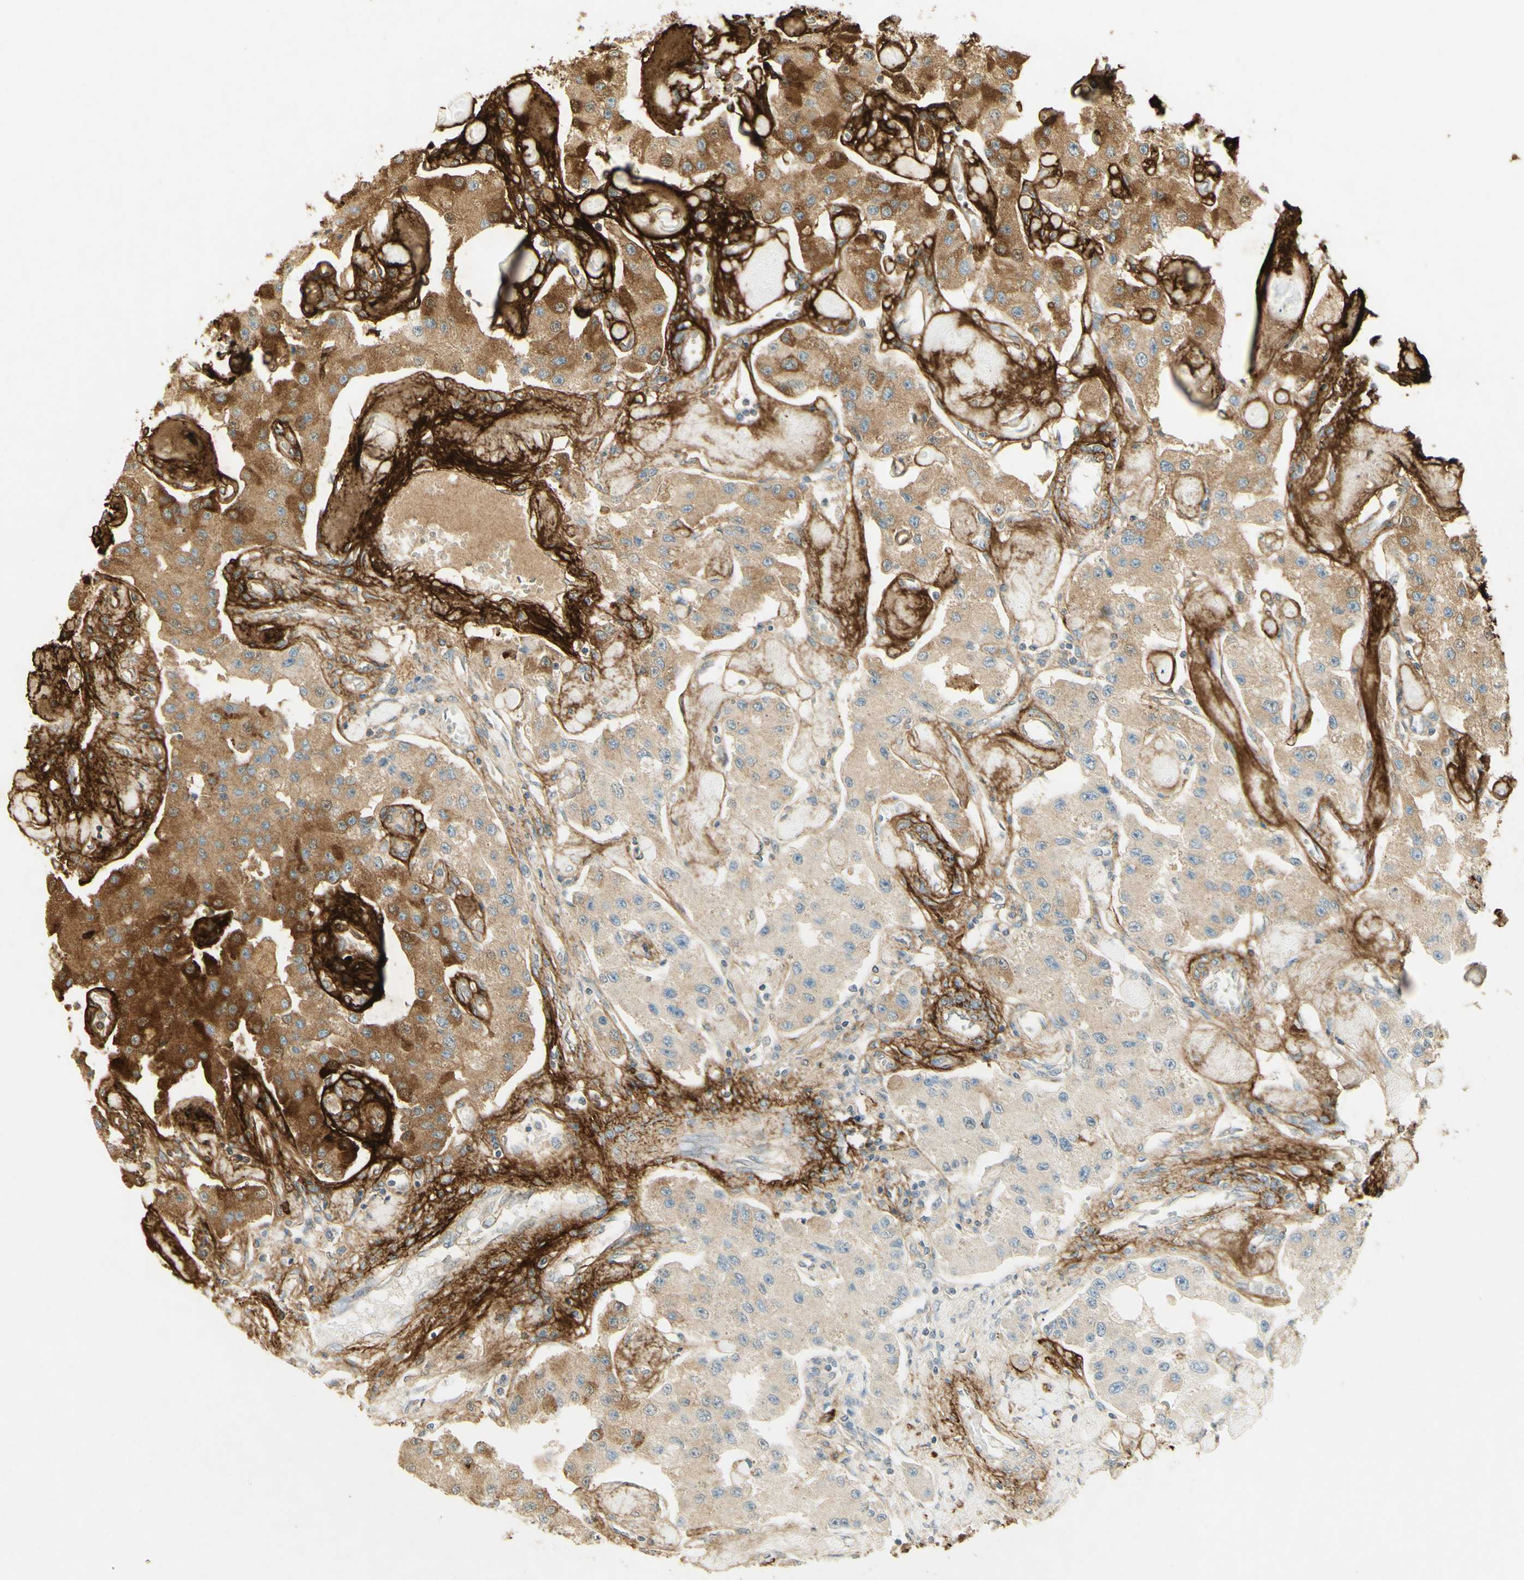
{"staining": {"intensity": "moderate", "quantity": "<25%", "location": "cytoplasmic/membranous"}, "tissue": "carcinoid", "cell_type": "Tumor cells", "image_type": "cancer", "snomed": [{"axis": "morphology", "description": "Carcinoid, malignant, NOS"}, {"axis": "topography", "description": "Pancreas"}], "caption": "Carcinoid stained for a protein (brown) displays moderate cytoplasmic/membranous positive staining in approximately <25% of tumor cells.", "gene": "TNN", "patient": {"sex": "male", "age": 41}}